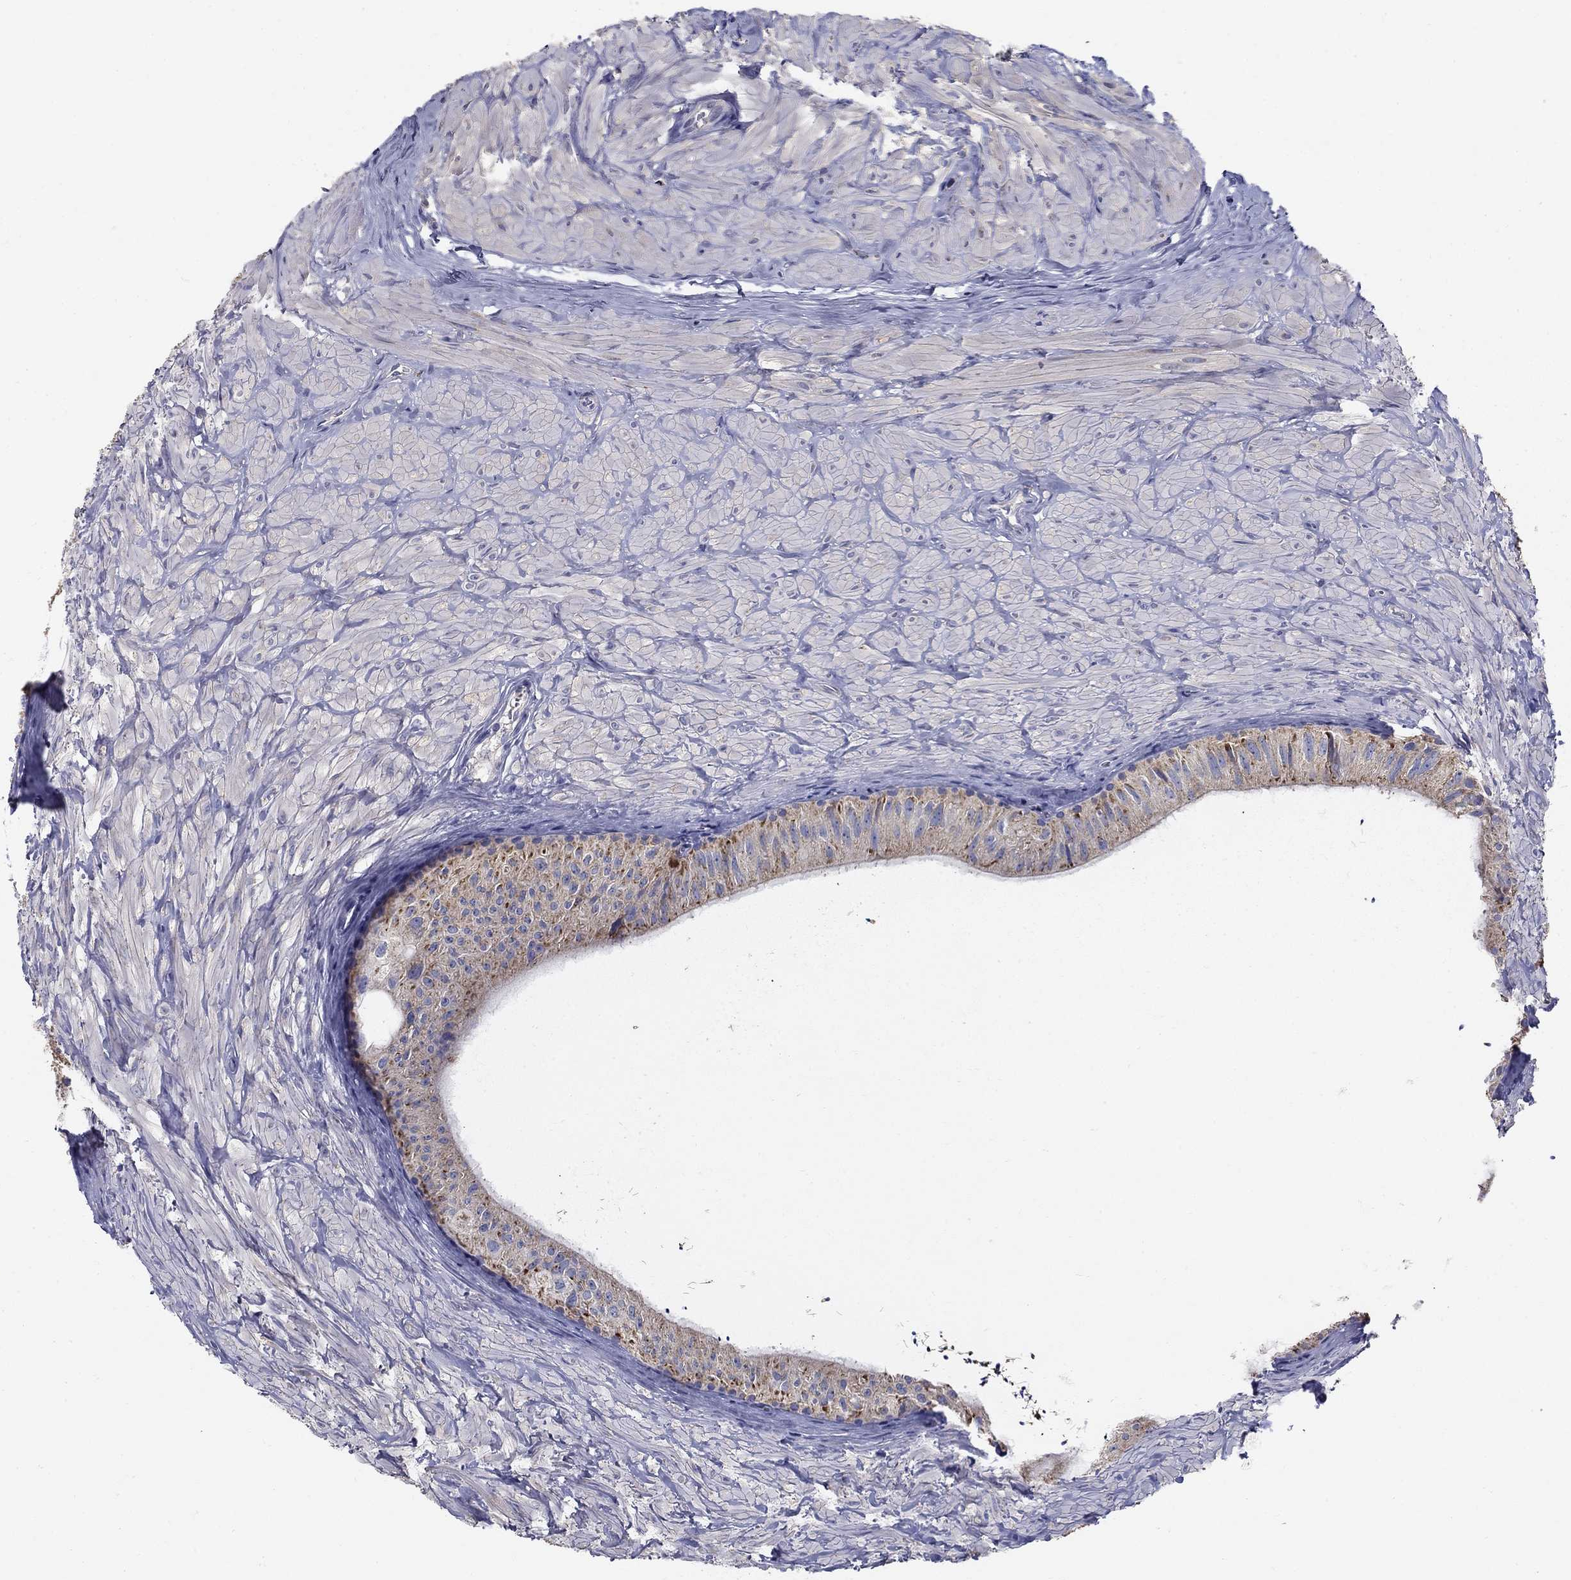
{"staining": {"intensity": "strong", "quantity": "<25%", "location": "cytoplasmic/membranous"}, "tissue": "epididymis", "cell_type": "Glandular cells", "image_type": "normal", "snomed": [{"axis": "morphology", "description": "Normal tissue, NOS"}, {"axis": "topography", "description": "Epididymis"}], "caption": "High-magnification brightfield microscopy of benign epididymis stained with DAB (brown) and counterstained with hematoxylin (blue). glandular cells exhibit strong cytoplasmic/membranous positivity is present in approximately<25% of cells.", "gene": "NME5", "patient": {"sex": "male", "age": 32}}